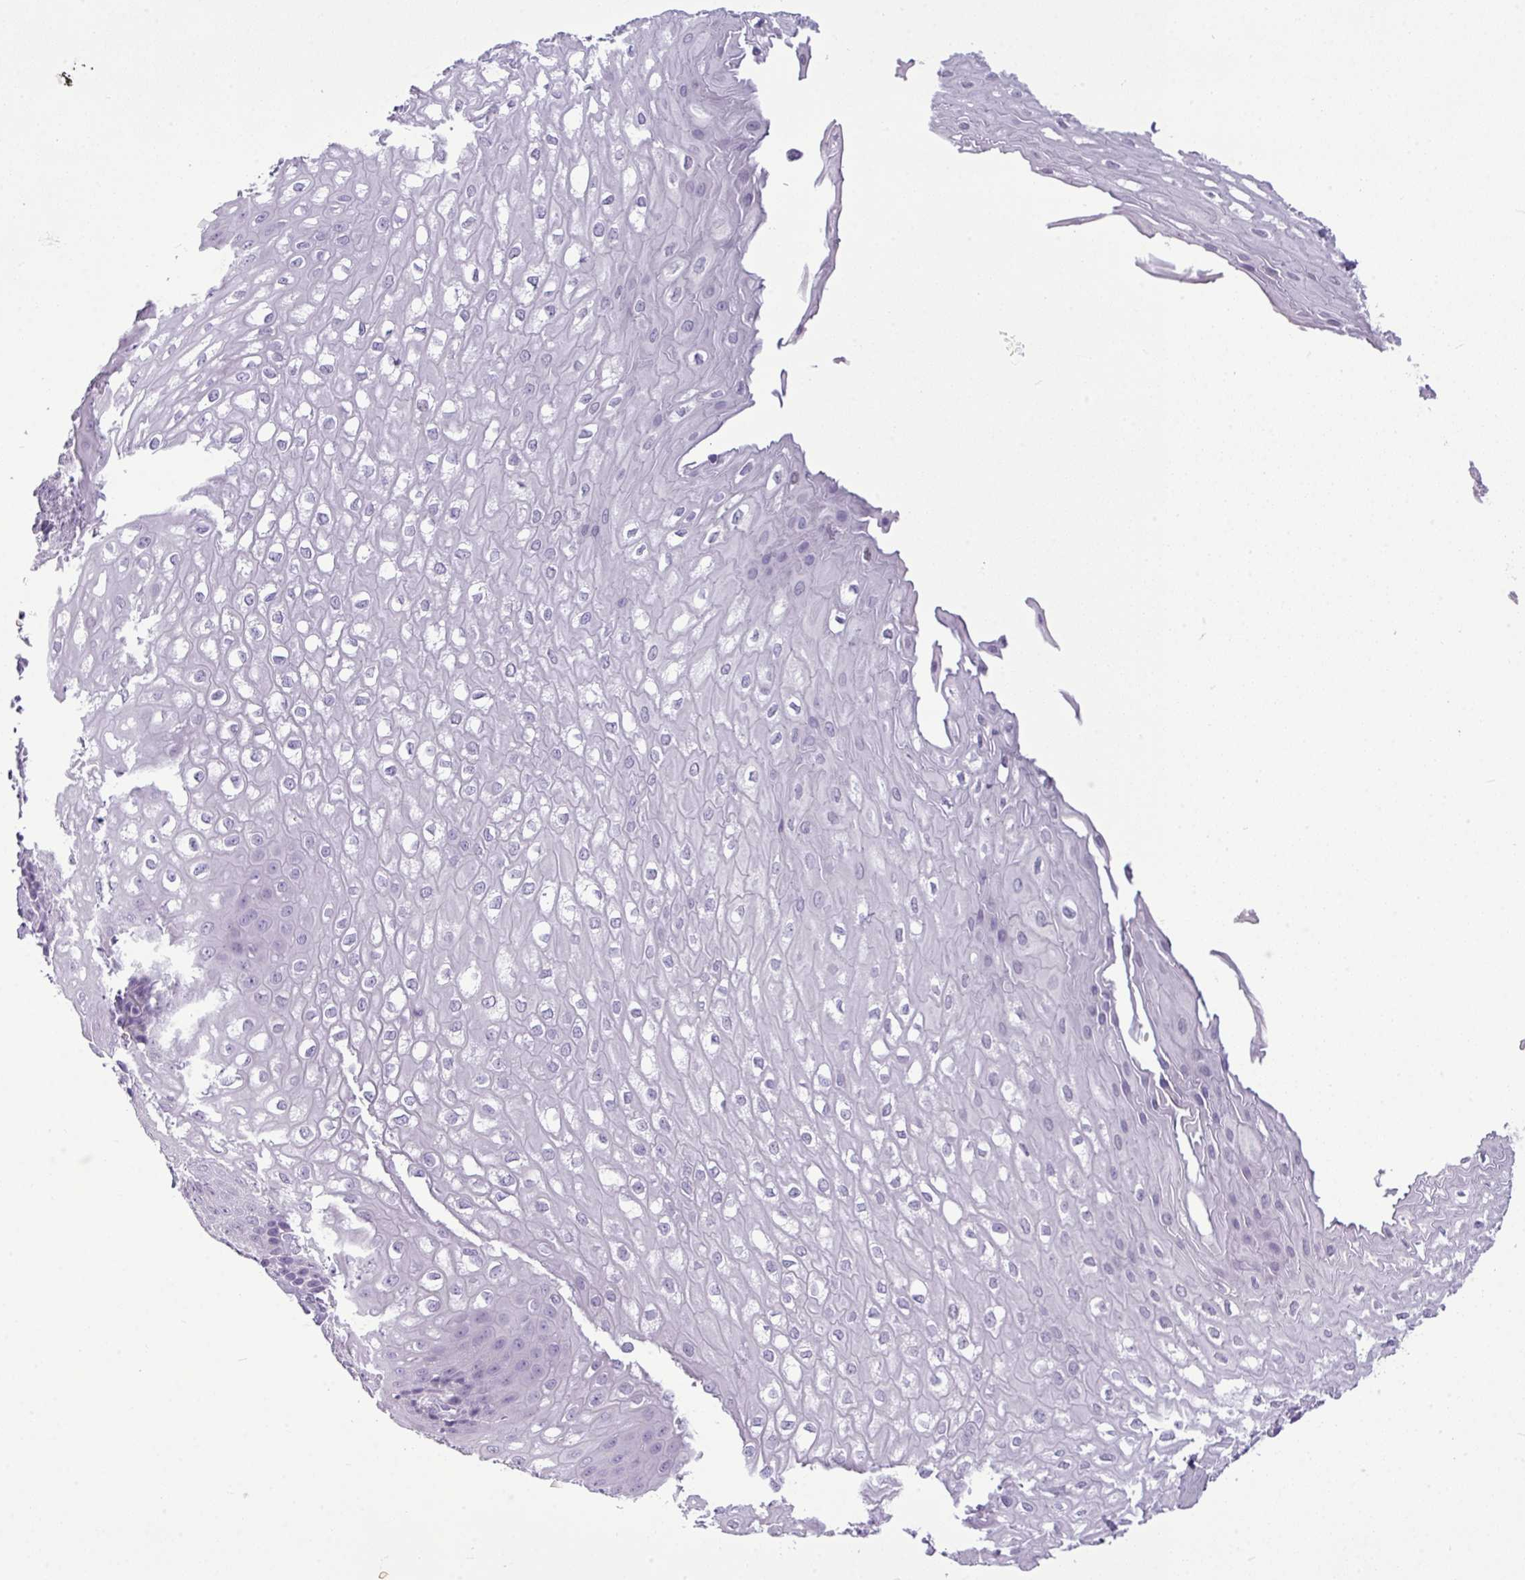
{"staining": {"intensity": "negative", "quantity": "none", "location": "none"}, "tissue": "esophagus", "cell_type": "Squamous epithelial cells", "image_type": "normal", "snomed": [{"axis": "morphology", "description": "Normal tissue, NOS"}, {"axis": "topography", "description": "Esophagus"}], "caption": "High magnification brightfield microscopy of benign esophagus stained with DAB (3,3'-diaminobenzidine) (brown) and counterstained with hematoxylin (blue): squamous epithelial cells show no significant expression.", "gene": "TMEM91", "patient": {"sex": "male", "age": 67}}